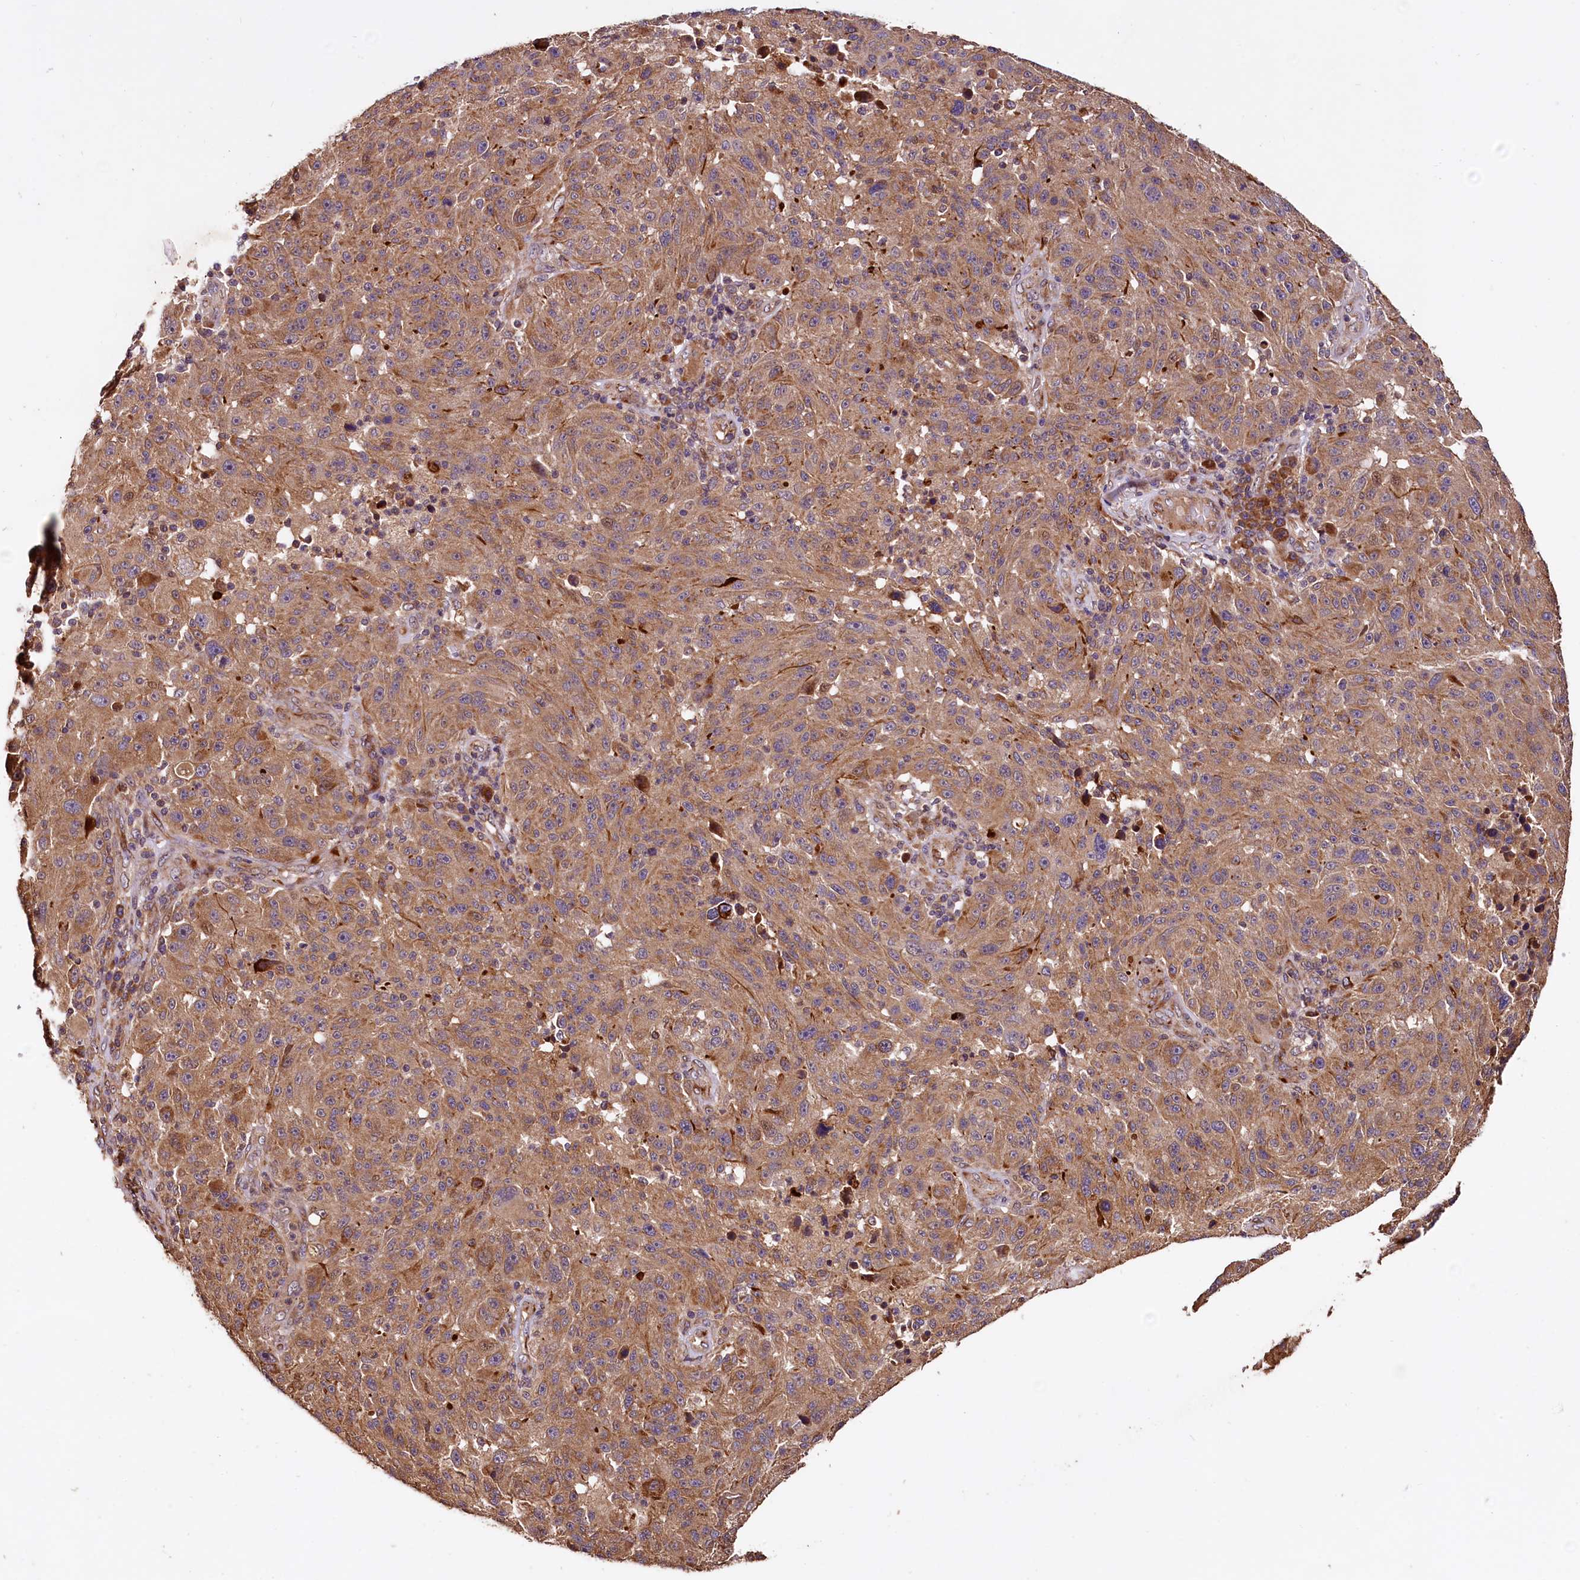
{"staining": {"intensity": "moderate", "quantity": ">75%", "location": "cytoplasmic/membranous"}, "tissue": "melanoma", "cell_type": "Tumor cells", "image_type": "cancer", "snomed": [{"axis": "morphology", "description": "Malignant melanoma, NOS"}, {"axis": "topography", "description": "Skin"}], "caption": "Immunohistochemical staining of human melanoma shows moderate cytoplasmic/membranous protein expression in approximately >75% of tumor cells.", "gene": "RASSF1", "patient": {"sex": "male", "age": 53}}